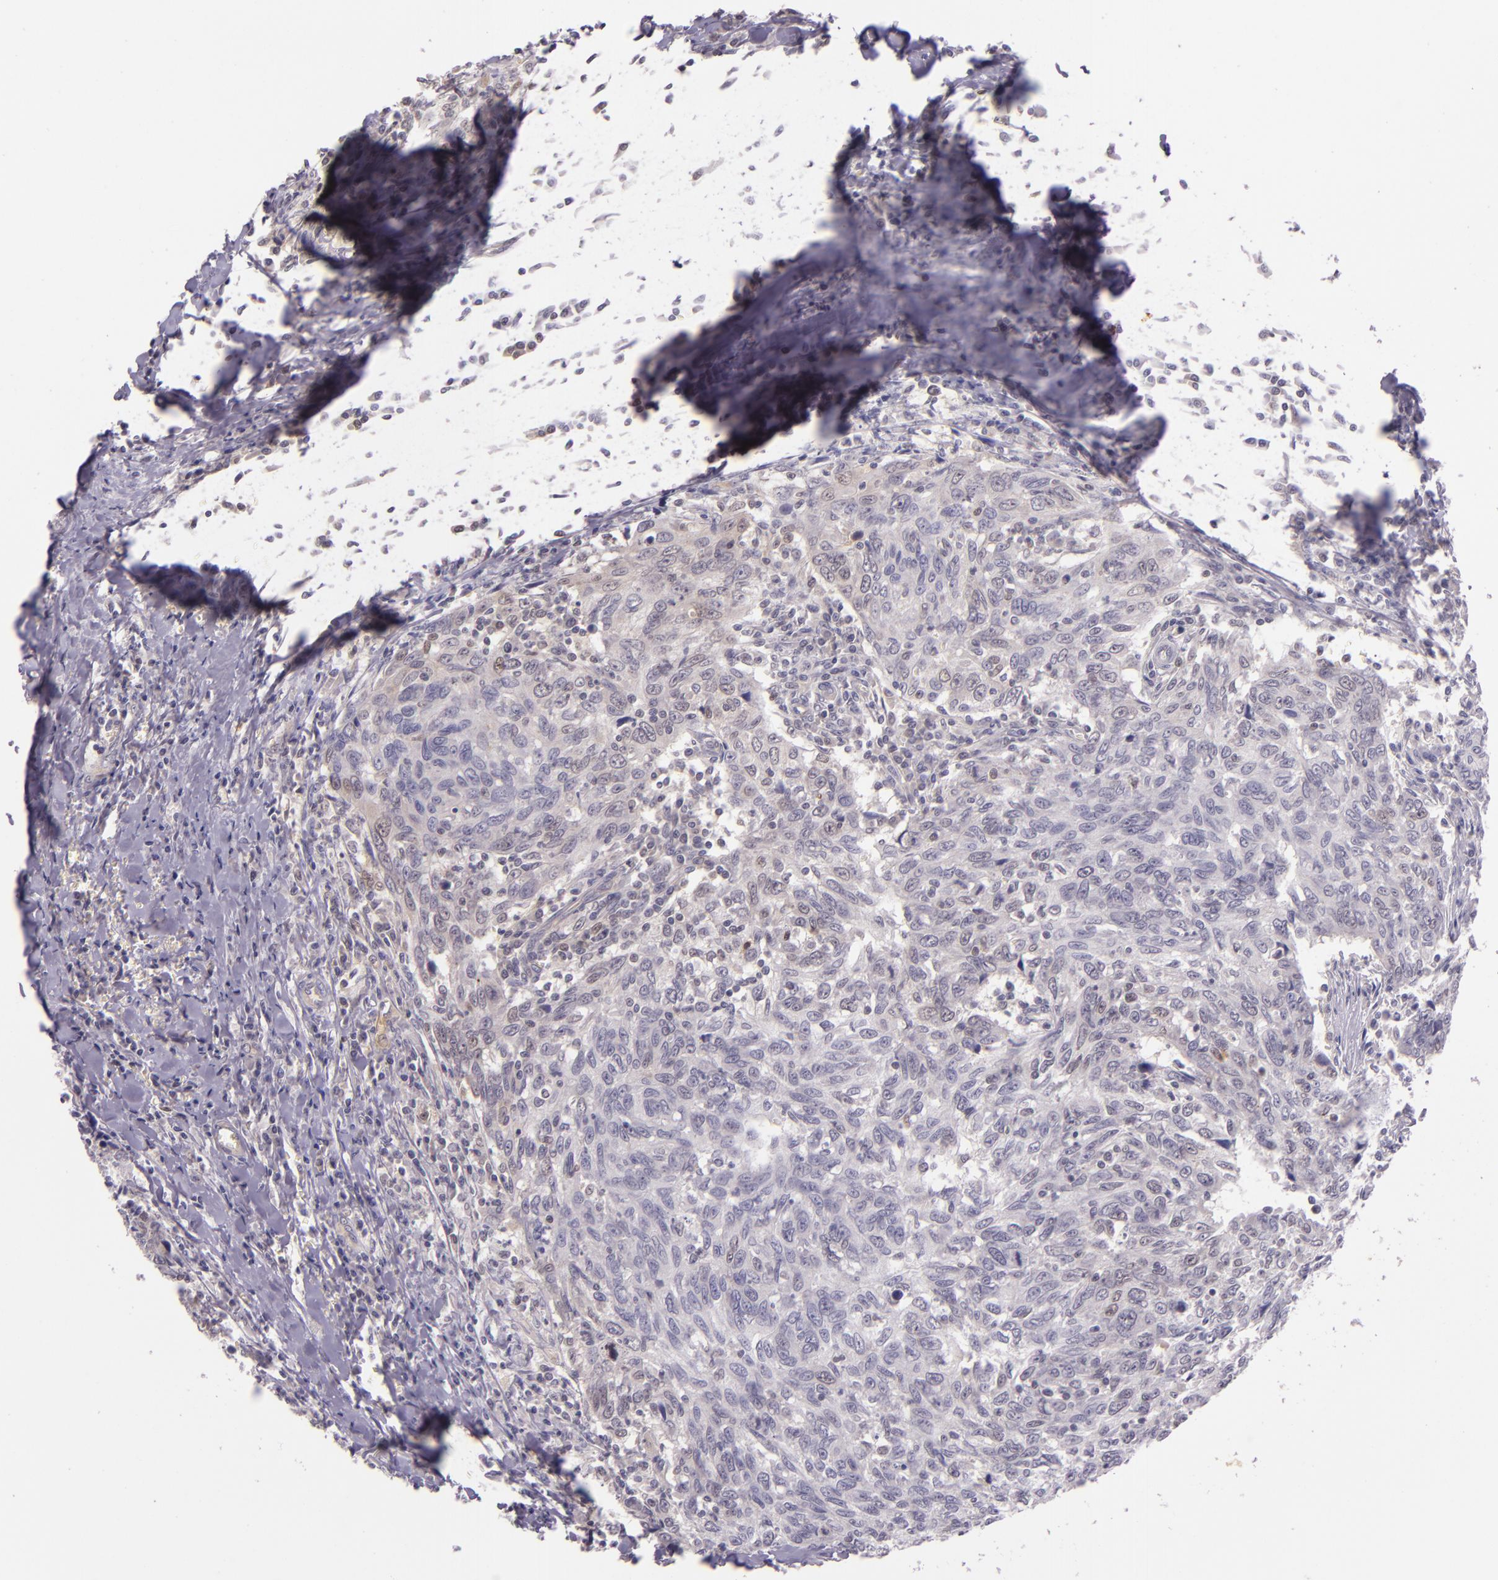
{"staining": {"intensity": "weak", "quantity": "25%-75%", "location": "cytoplasmic/membranous,nuclear"}, "tissue": "breast cancer", "cell_type": "Tumor cells", "image_type": "cancer", "snomed": [{"axis": "morphology", "description": "Duct carcinoma"}, {"axis": "topography", "description": "Breast"}], "caption": "An image of human breast invasive ductal carcinoma stained for a protein exhibits weak cytoplasmic/membranous and nuclear brown staining in tumor cells.", "gene": "HSPA8", "patient": {"sex": "female", "age": 50}}